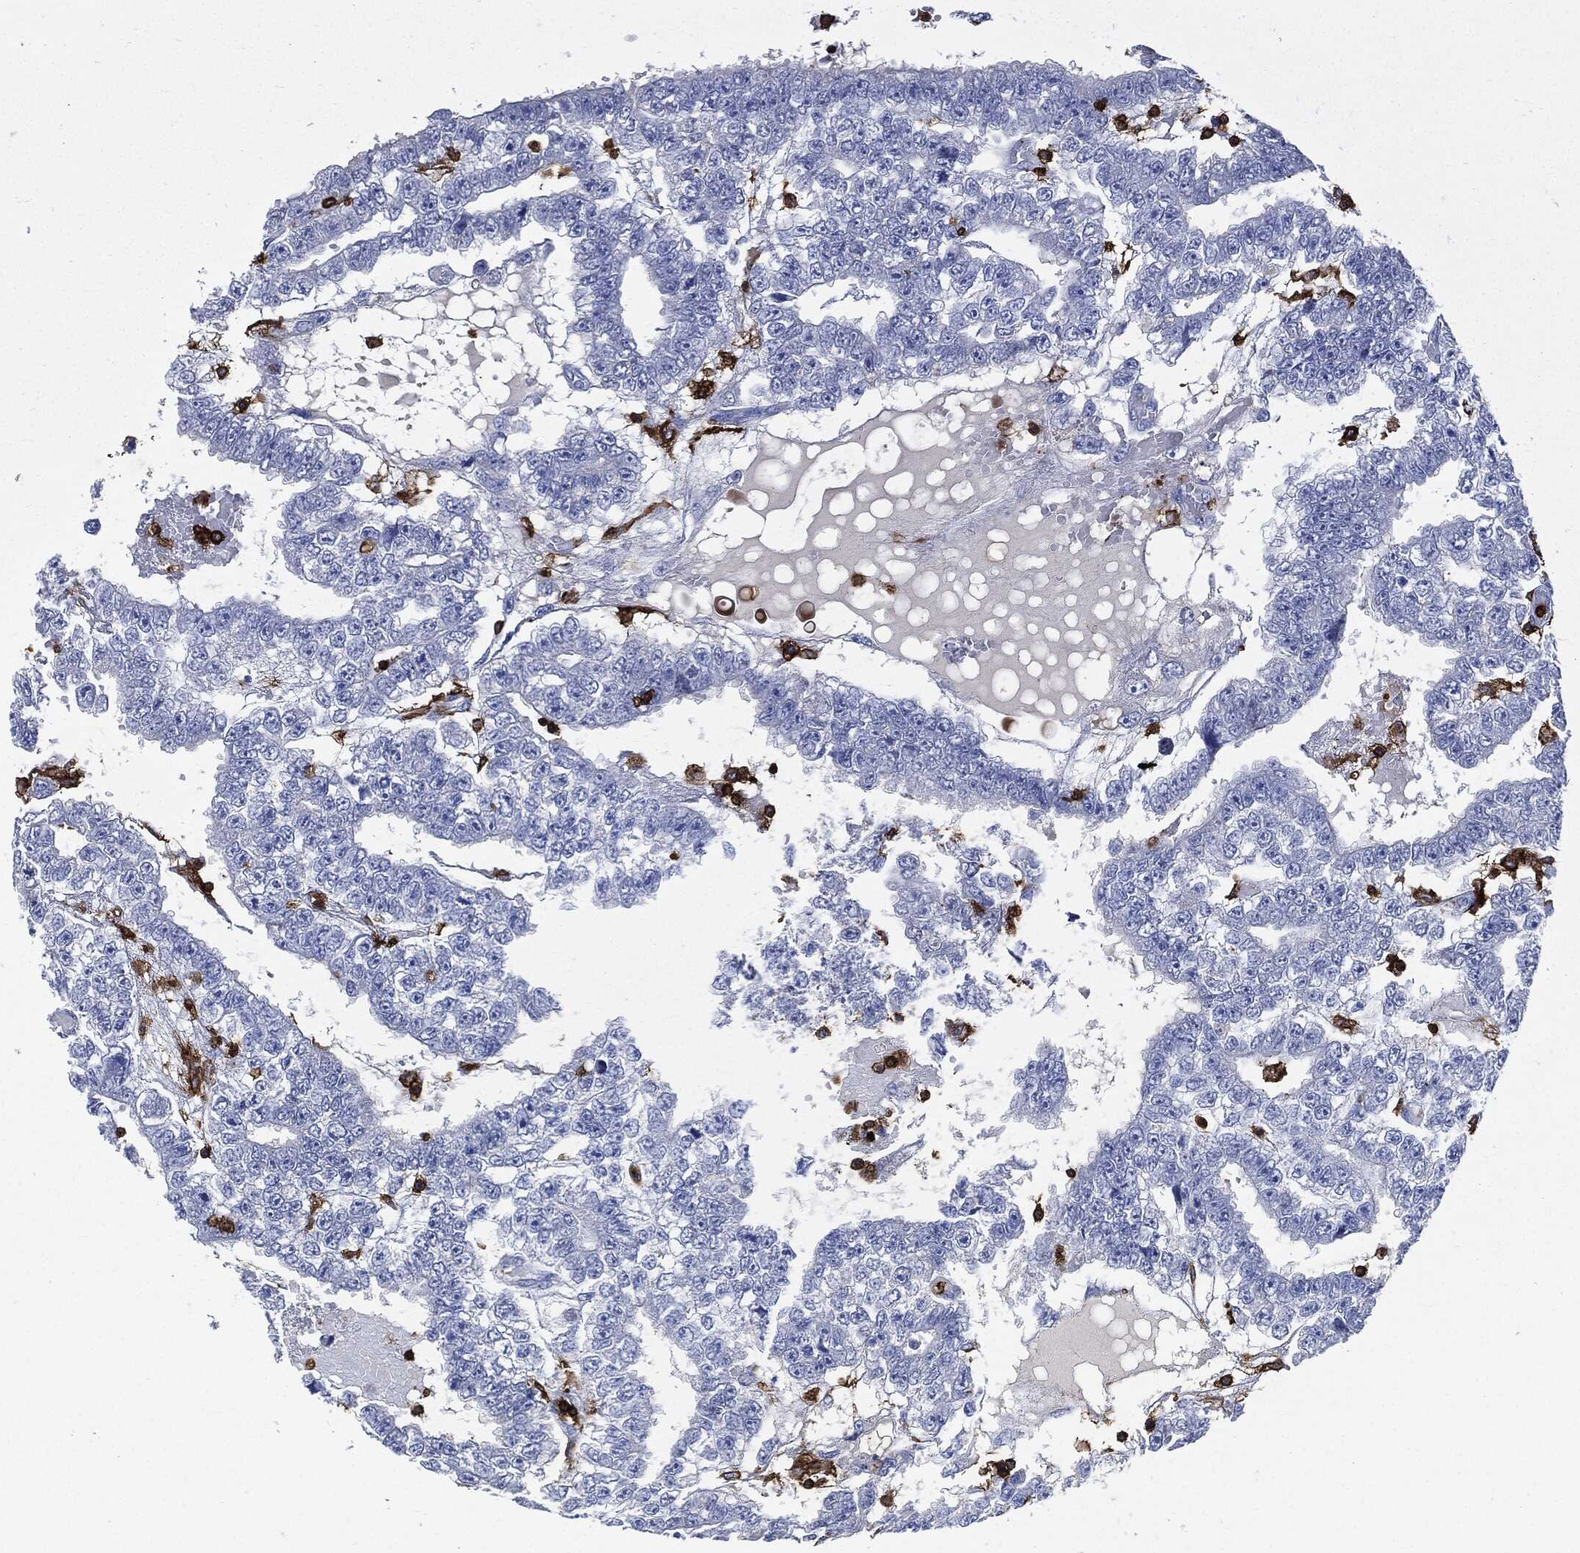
{"staining": {"intensity": "negative", "quantity": "none", "location": "none"}, "tissue": "testis cancer", "cell_type": "Tumor cells", "image_type": "cancer", "snomed": [{"axis": "morphology", "description": "Carcinoma, Embryonal, NOS"}, {"axis": "topography", "description": "Testis"}], "caption": "The histopathology image shows no staining of tumor cells in testis cancer (embryonal carcinoma).", "gene": "PTPRC", "patient": {"sex": "male", "age": 25}}